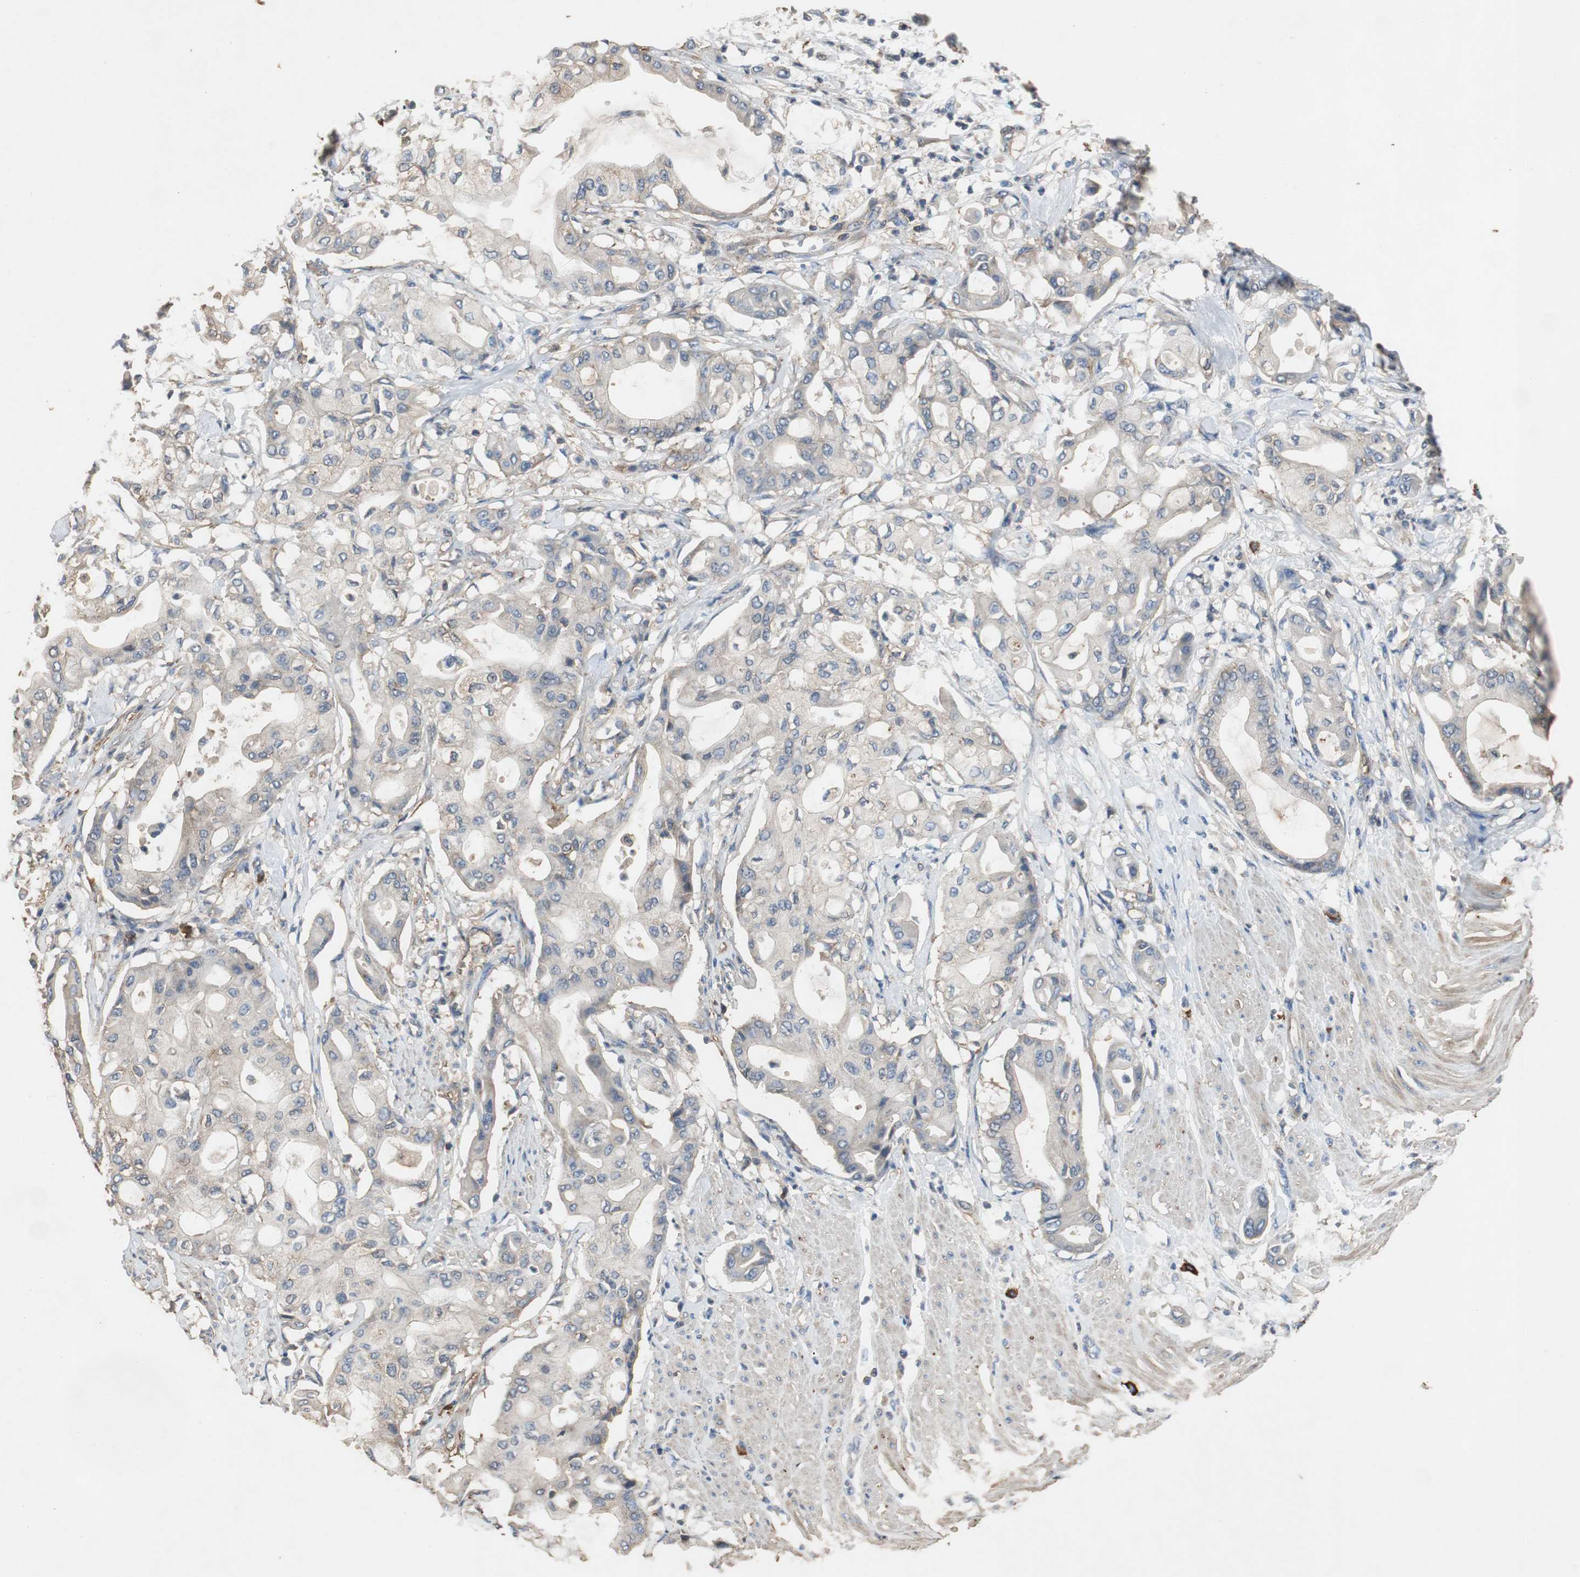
{"staining": {"intensity": "weak", "quantity": "<25%", "location": "cytoplasmic/membranous"}, "tissue": "pancreatic cancer", "cell_type": "Tumor cells", "image_type": "cancer", "snomed": [{"axis": "morphology", "description": "Adenocarcinoma, NOS"}, {"axis": "morphology", "description": "Adenocarcinoma, metastatic, NOS"}, {"axis": "topography", "description": "Lymph node"}, {"axis": "topography", "description": "Pancreas"}, {"axis": "topography", "description": "Duodenum"}], "caption": "Human pancreatic adenocarcinoma stained for a protein using immunohistochemistry (IHC) demonstrates no staining in tumor cells.", "gene": "TNFRSF14", "patient": {"sex": "female", "age": 64}}